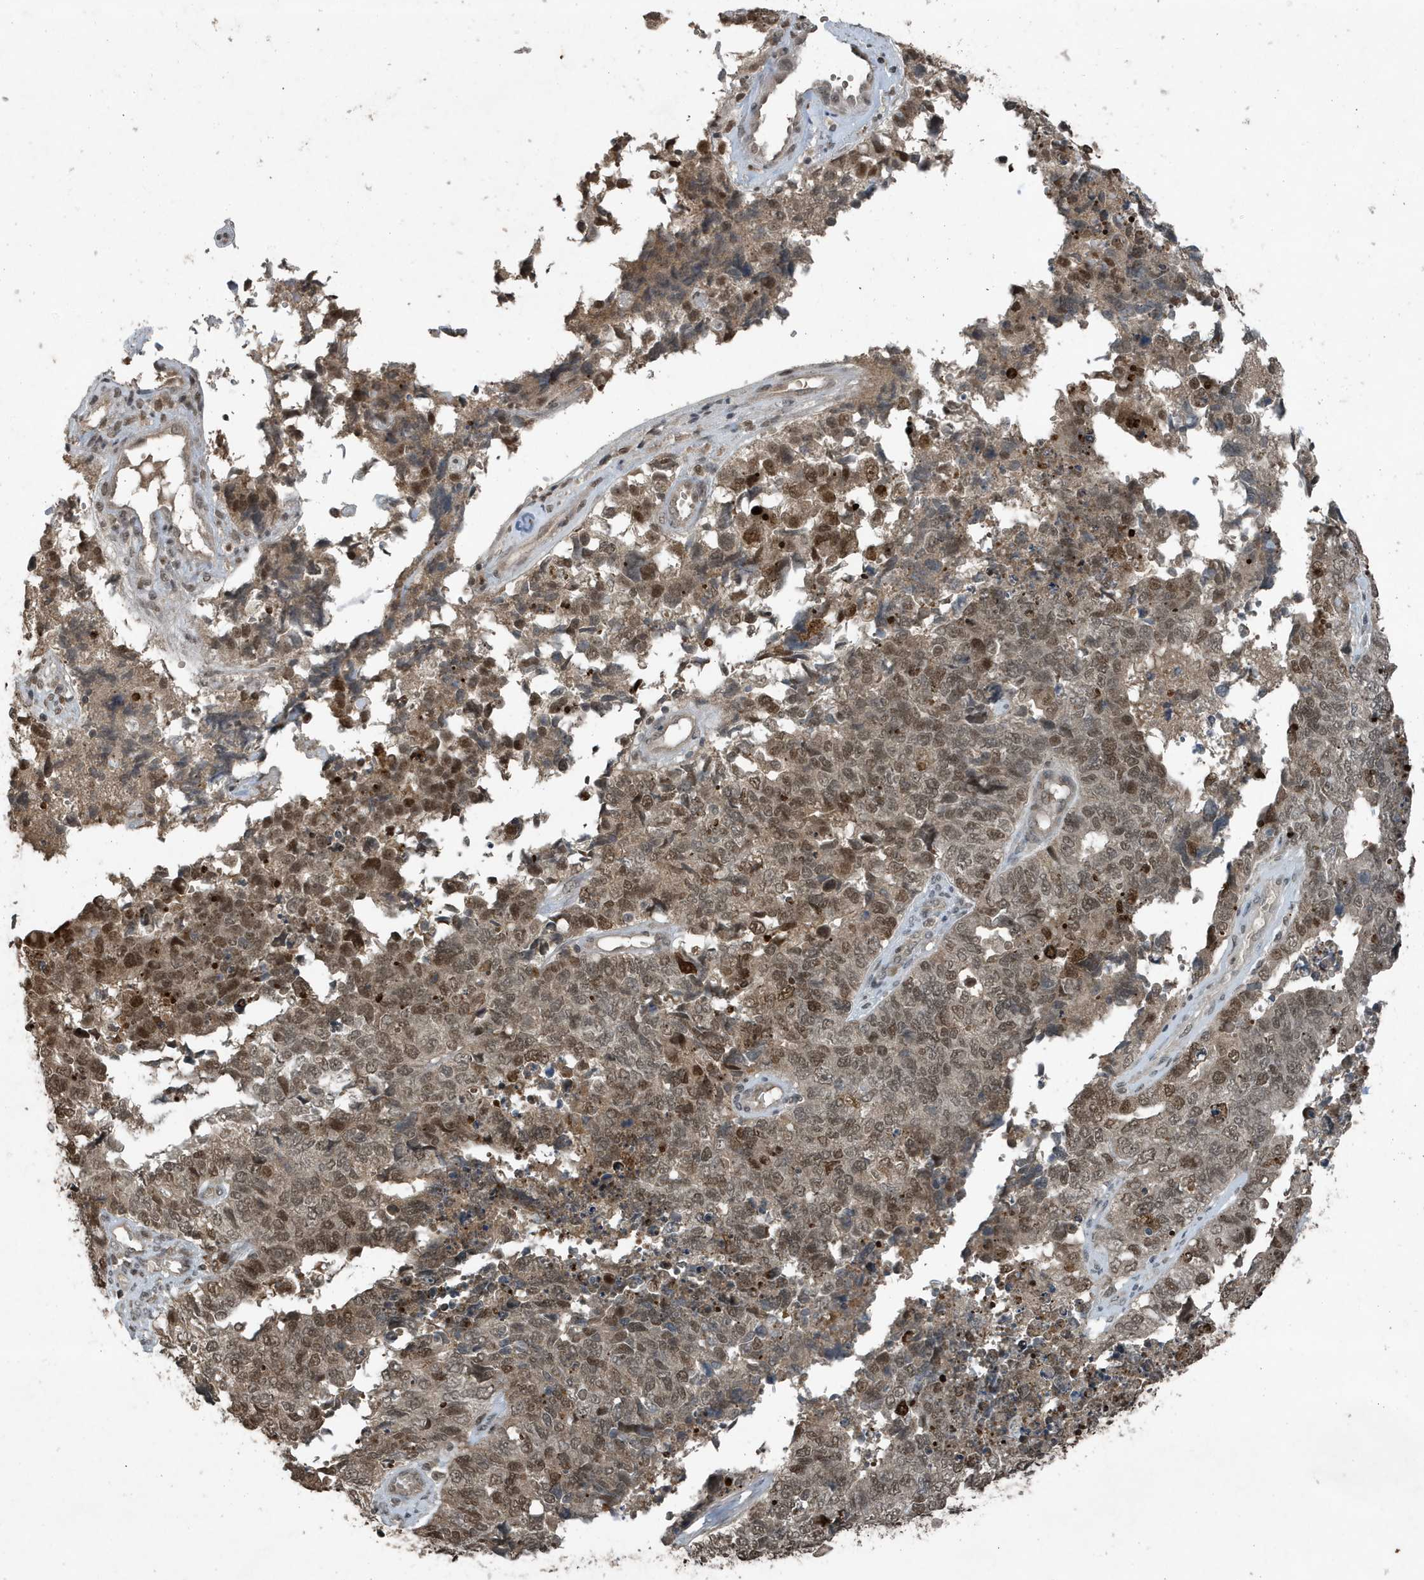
{"staining": {"intensity": "moderate", "quantity": ">75%", "location": "nuclear"}, "tissue": "cervical cancer", "cell_type": "Tumor cells", "image_type": "cancer", "snomed": [{"axis": "morphology", "description": "Squamous cell carcinoma, NOS"}, {"axis": "topography", "description": "Cervix"}], "caption": "About >75% of tumor cells in cervical cancer (squamous cell carcinoma) display moderate nuclear protein positivity as visualized by brown immunohistochemical staining.", "gene": "HSPA1A", "patient": {"sex": "female", "age": 63}}